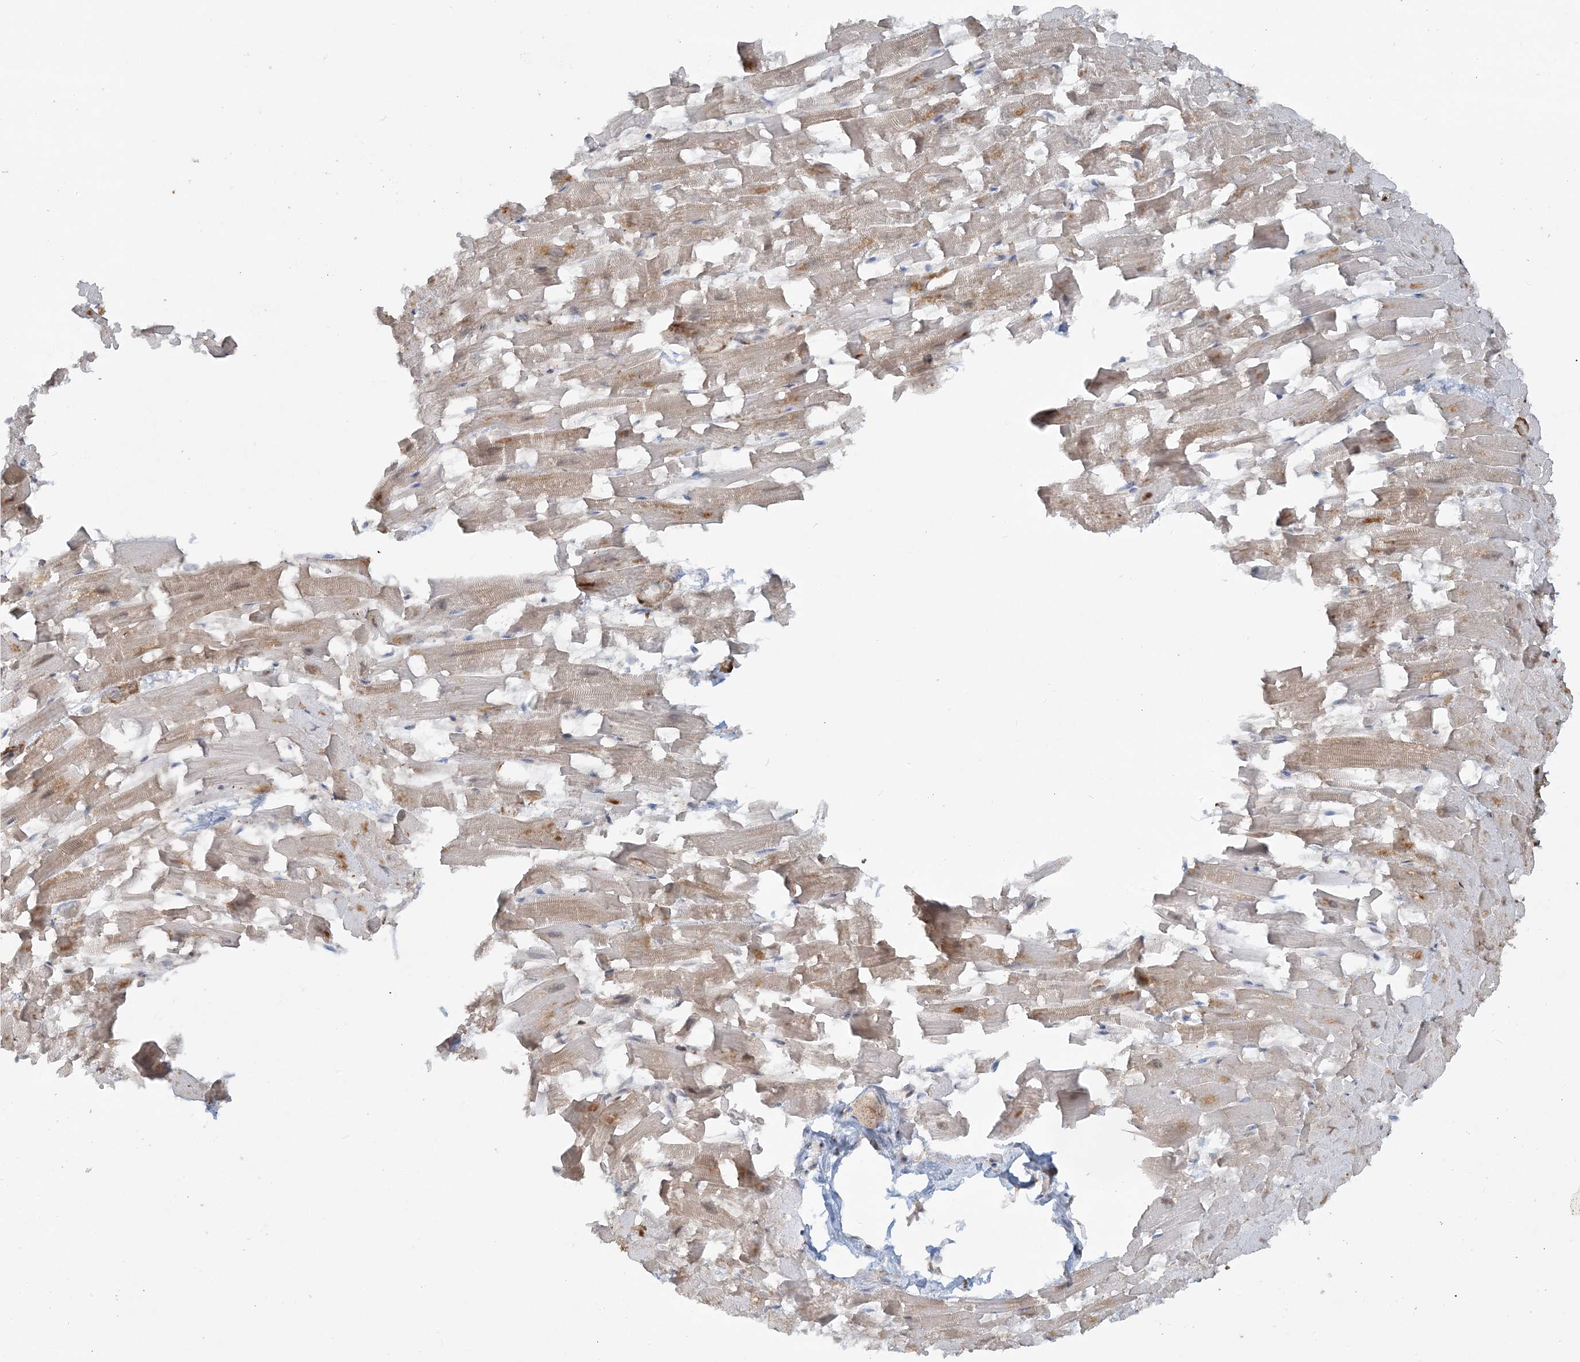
{"staining": {"intensity": "weak", "quantity": ">75%", "location": "cytoplasmic/membranous"}, "tissue": "heart muscle", "cell_type": "Cardiomyocytes", "image_type": "normal", "snomed": [{"axis": "morphology", "description": "Normal tissue, NOS"}, {"axis": "topography", "description": "Heart"}], "caption": "Protein expression by immunohistochemistry (IHC) demonstrates weak cytoplasmic/membranous positivity in about >75% of cardiomyocytes in unremarkable heart muscle.", "gene": "DSTN", "patient": {"sex": "female", "age": 64}}